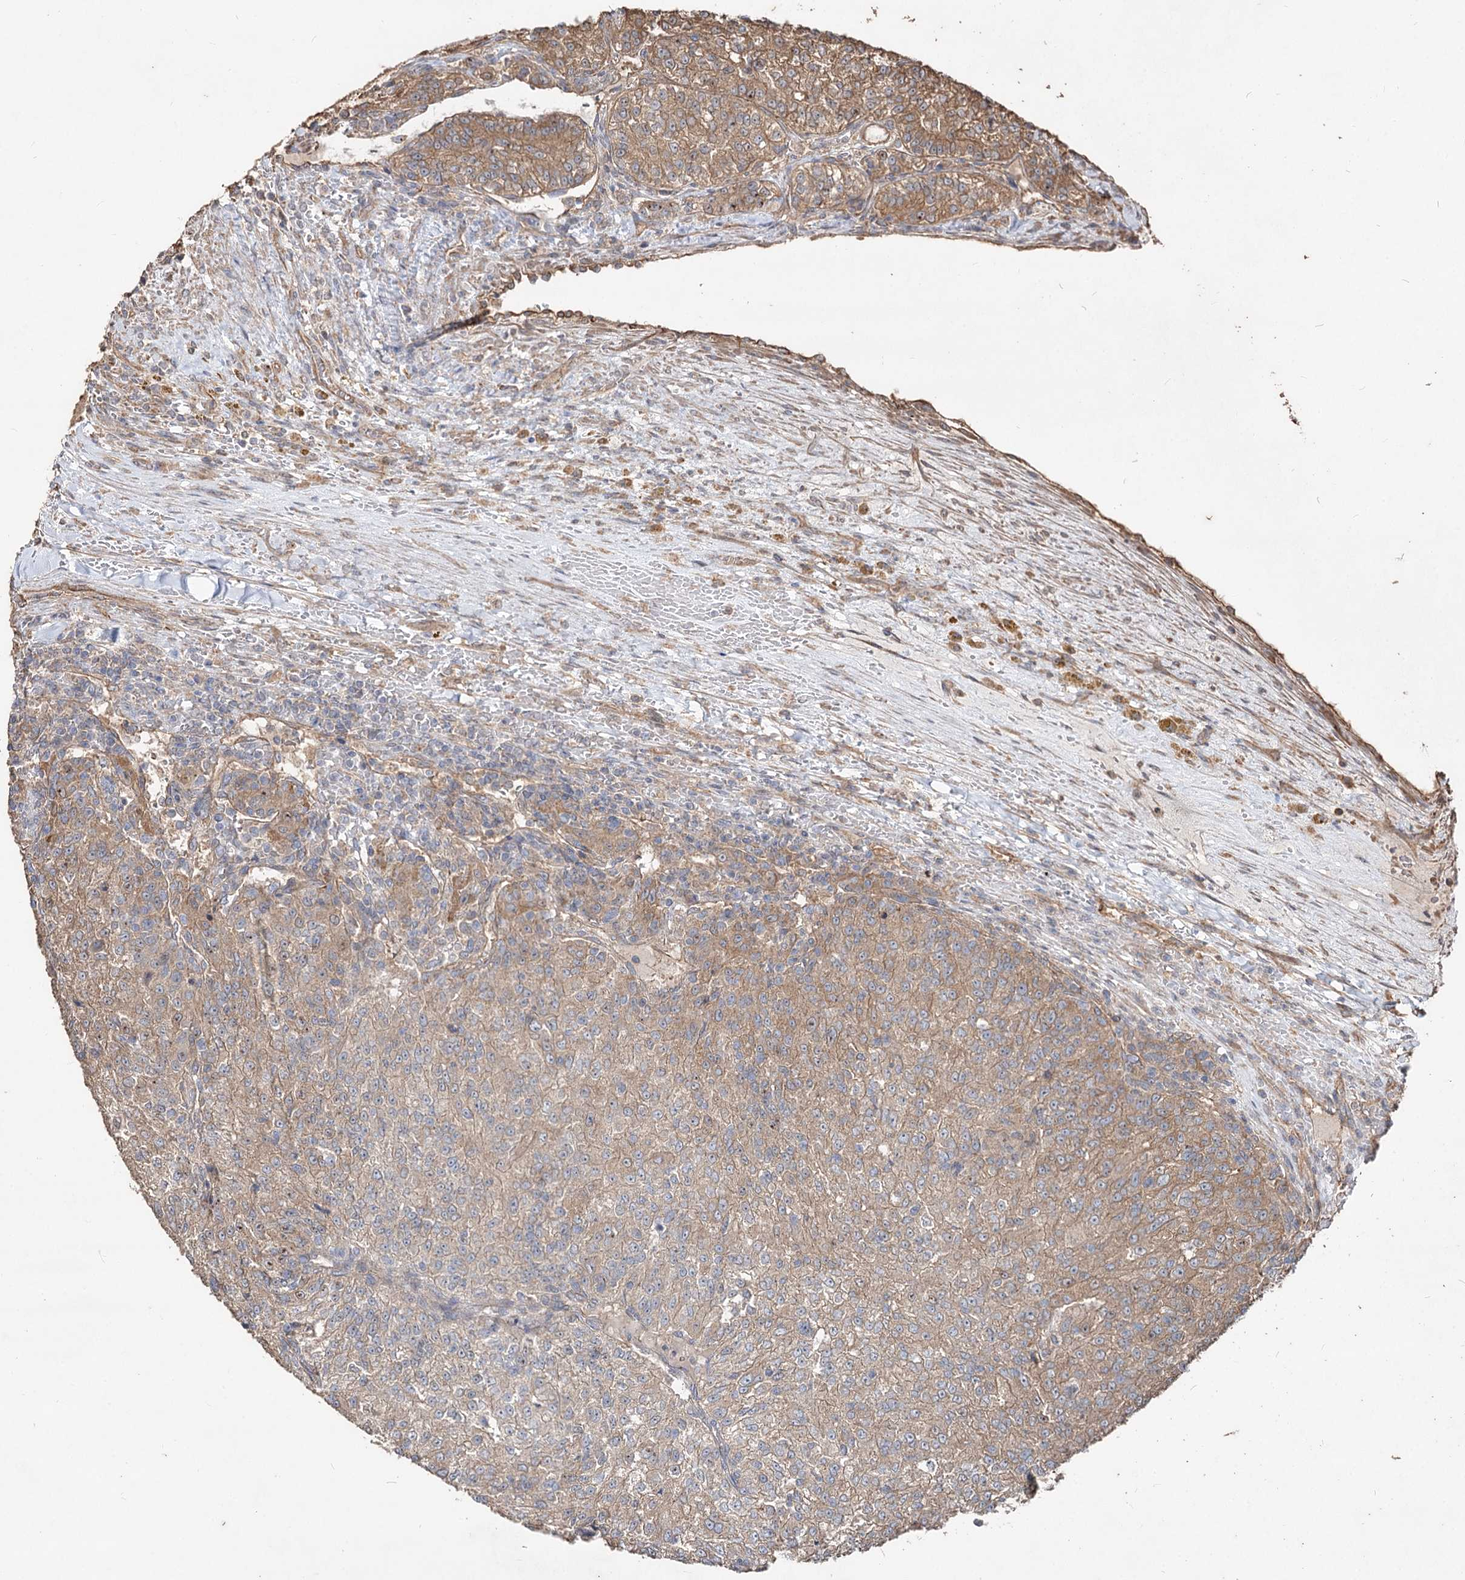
{"staining": {"intensity": "moderate", "quantity": "25%-75%", "location": "cytoplasmic/membranous"}, "tissue": "renal cancer", "cell_type": "Tumor cells", "image_type": "cancer", "snomed": [{"axis": "morphology", "description": "Adenocarcinoma, NOS"}, {"axis": "topography", "description": "Kidney"}], "caption": "Approximately 25%-75% of tumor cells in renal cancer show moderate cytoplasmic/membranous protein staining as visualized by brown immunohistochemical staining.", "gene": "SPART", "patient": {"sex": "female", "age": 63}}